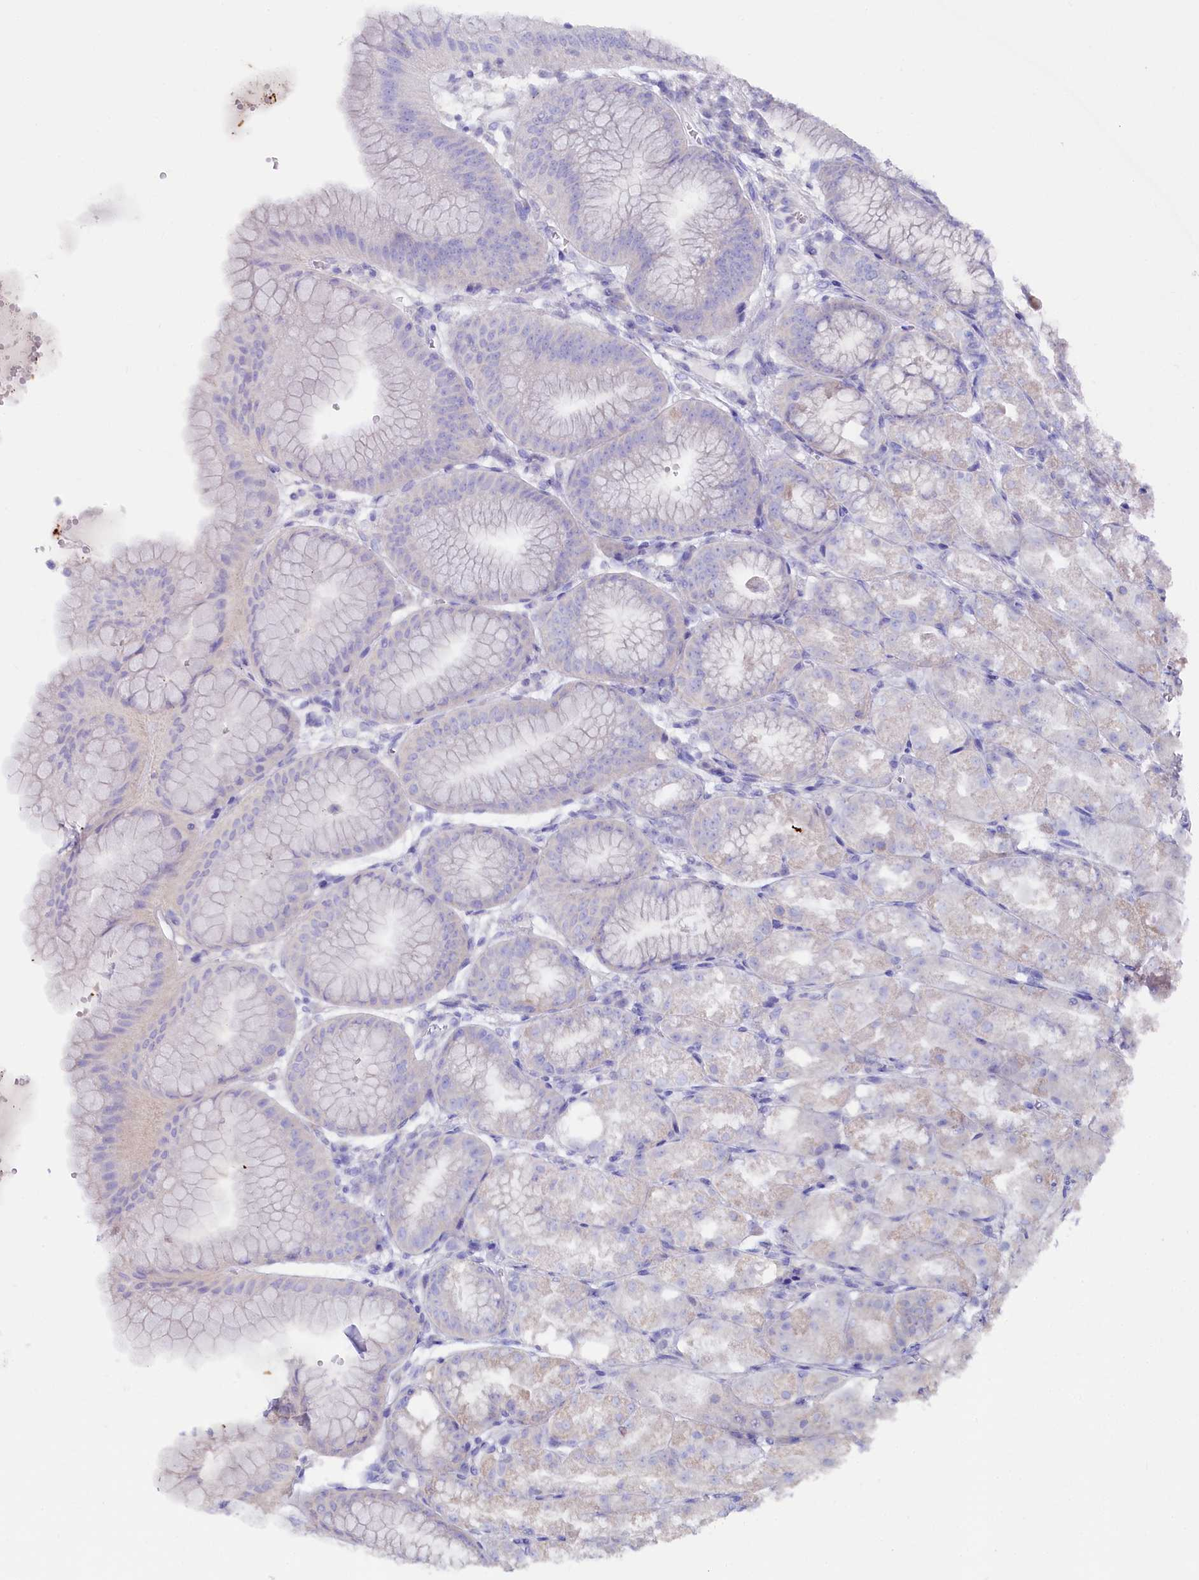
{"staining": {"intensity": "moderate", "quantity": "25%-75%", "location": "cytoplasmic/membranous"}, "tissue": "stomach", "cell_type": "Glandular cells", "image_type": "normal", "snomed": [{"axis": "morphology", "description": "Normal tissue, NOS"}, {"axis": "topography", "description": "Stomach, lower"}], "caption": "Approximately 25%-75% of glandular cells in unremarkable stomach reveal moderate cytoplasmic/membranous protein expression as visualized by brown immunohistochemical staining.", "gene": "VPS26B", "patient": {"sex": "male", "age": 71}}